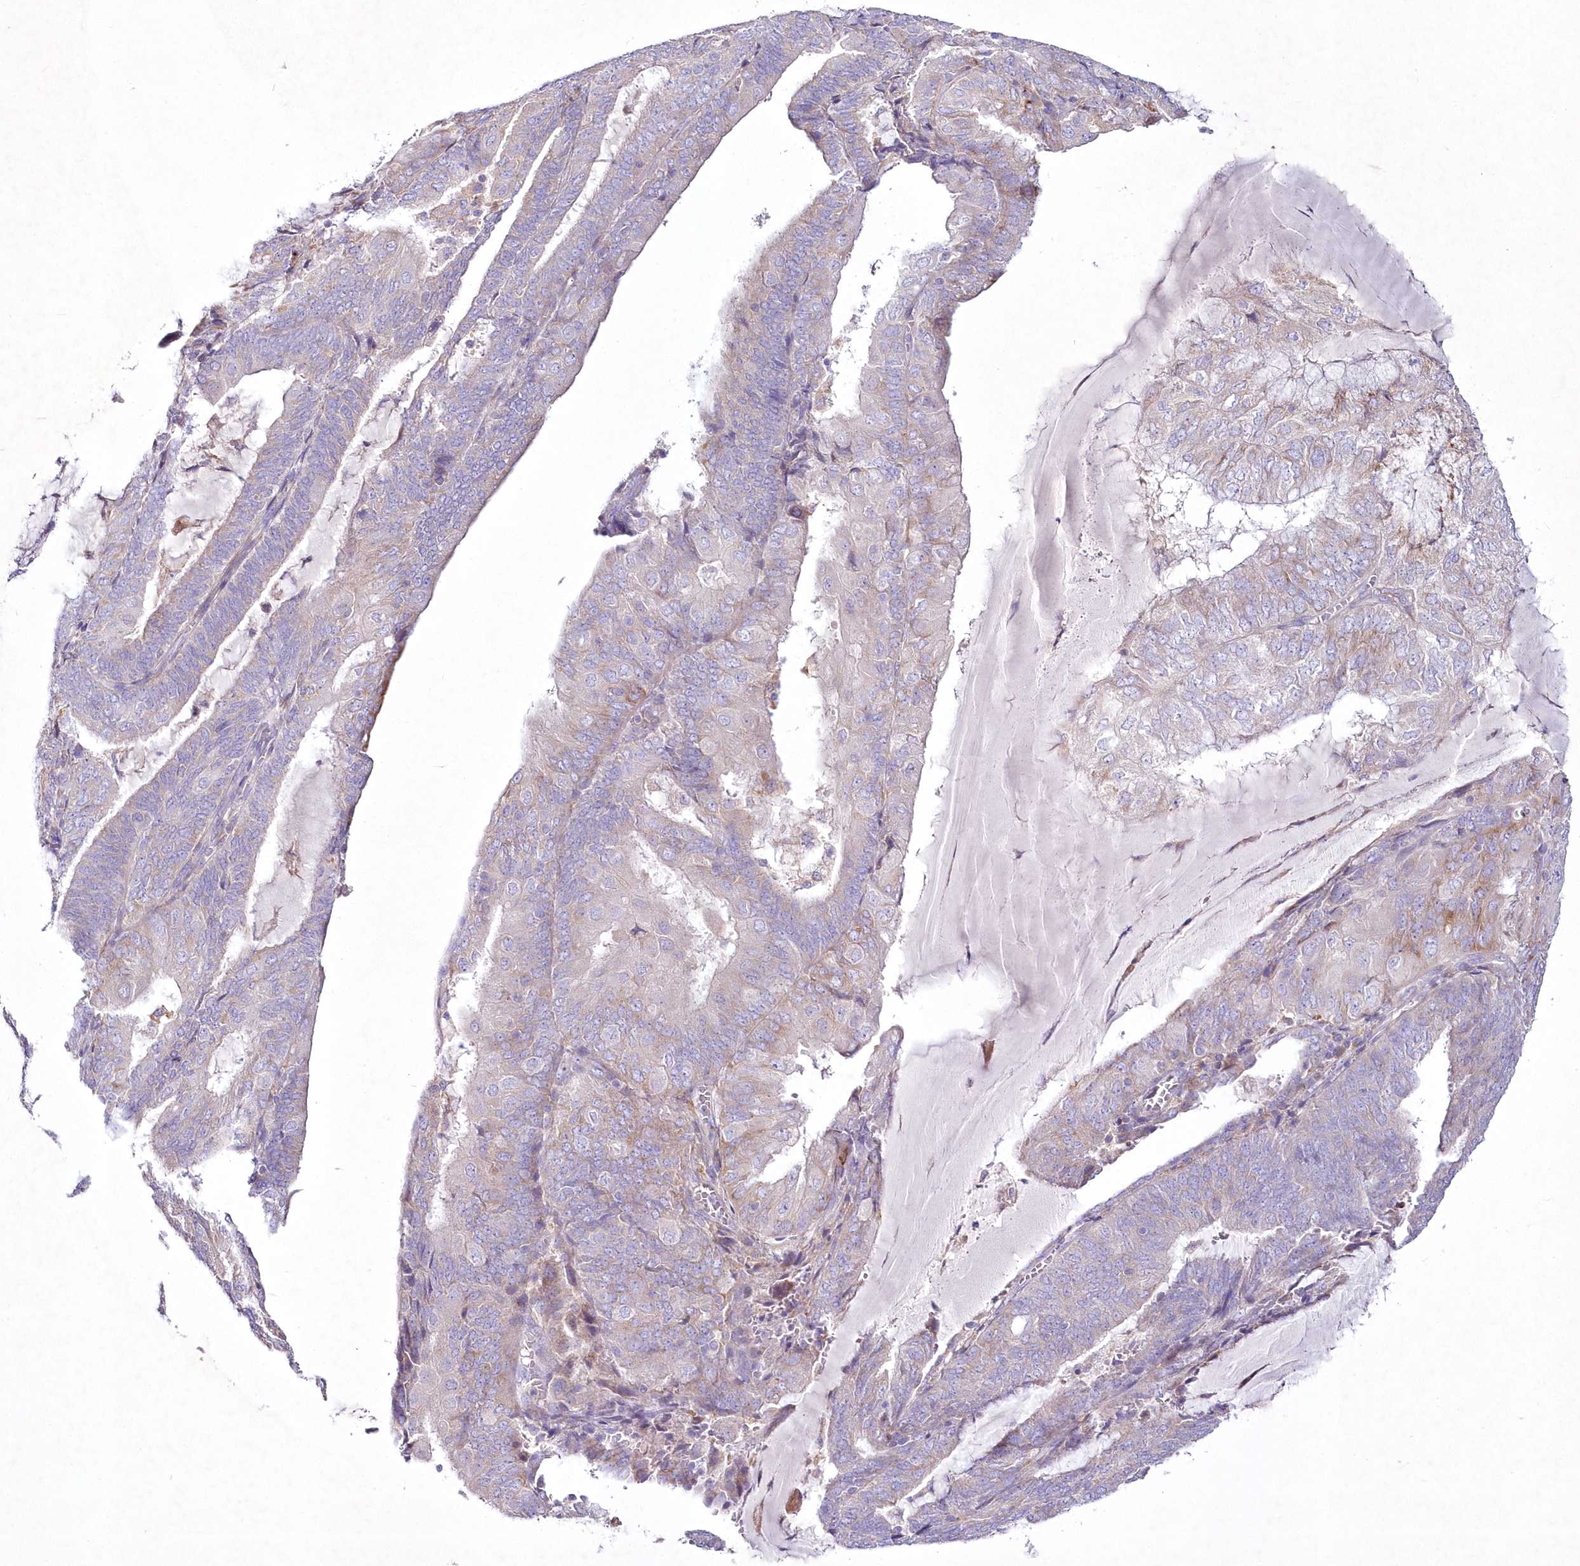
{"staining": {"intensity": "weak", "quantity": "<25%", "location": "cytoplasmic/membranous"}, "tissue": "endometrial cancer", "cell_type": "Tumor cells", "image_type": "cancer", "snomed": [{"axis": "morphology", "description": "Adenocarcinoma, NOS"}, {"axis": "topography", "description": "Endometrium"}], "caption": "Tumor cells are negative for protein expression in human endometrial cancer. (DAB (3,3'-diaminobenzidine) immunohistochemistry (IHC) with hematoxylin counter stain).", "gene": "ARFGEF3", "patient": {"sex": "female", "age": 81}}